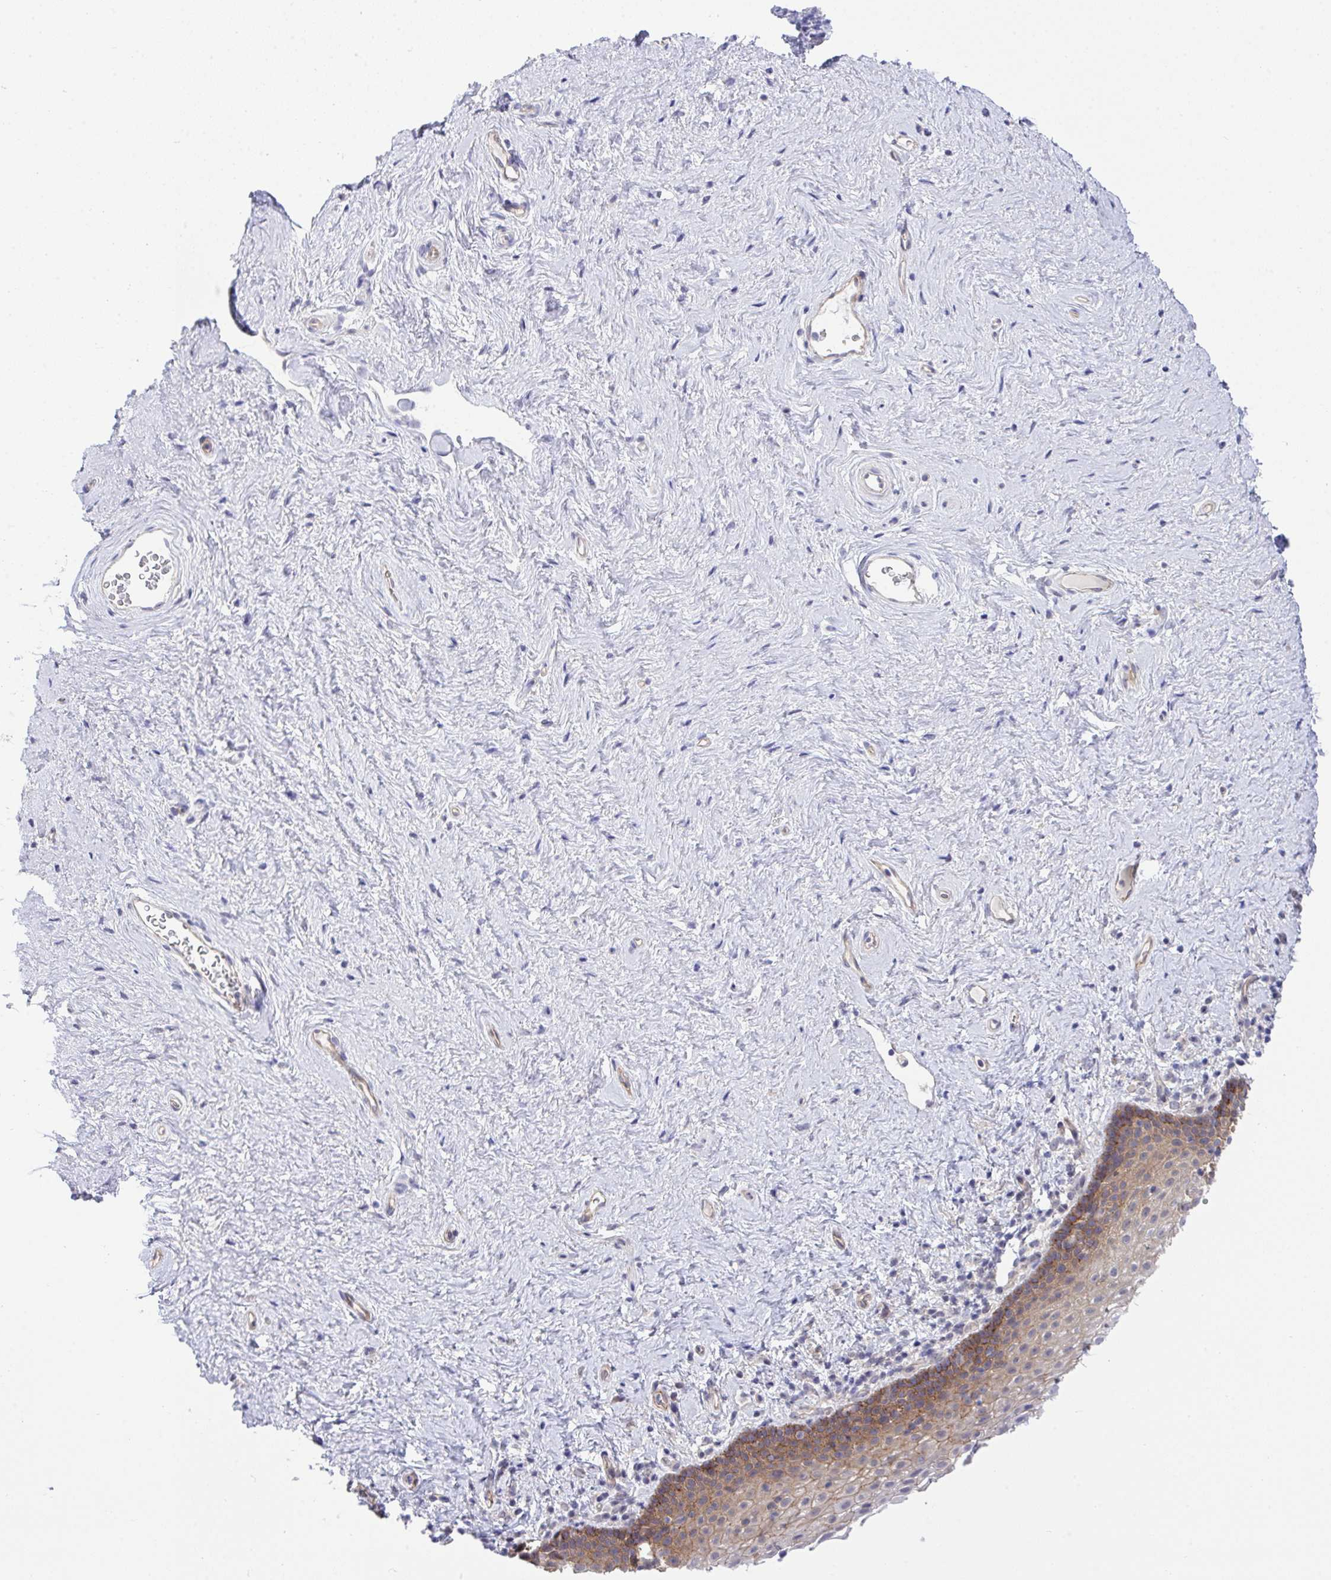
{"staining": {"intensity": "moderate", "quantity": ">75%", "location": "cytoplasmic/membranous"}, "tissue": "vagina", "cell_type": "Squamous epithelial cells", "image_type": "normal", "snomed": [{"axis": "morphology", "description": "Normal tissue, NOS"}, {"axis": "topography", "description": "Vagina"}], "caption": "Immunohistochemical staining of benign human vagina displays moderate cytoplasmic/membranous protein staining in about >75% of squamous epithelial cells. (brown staining indicates protein expression, while blue staining denotes nuclei).", "gene": "HOXD12", "patient": {"sex": "female", "age": 61}}